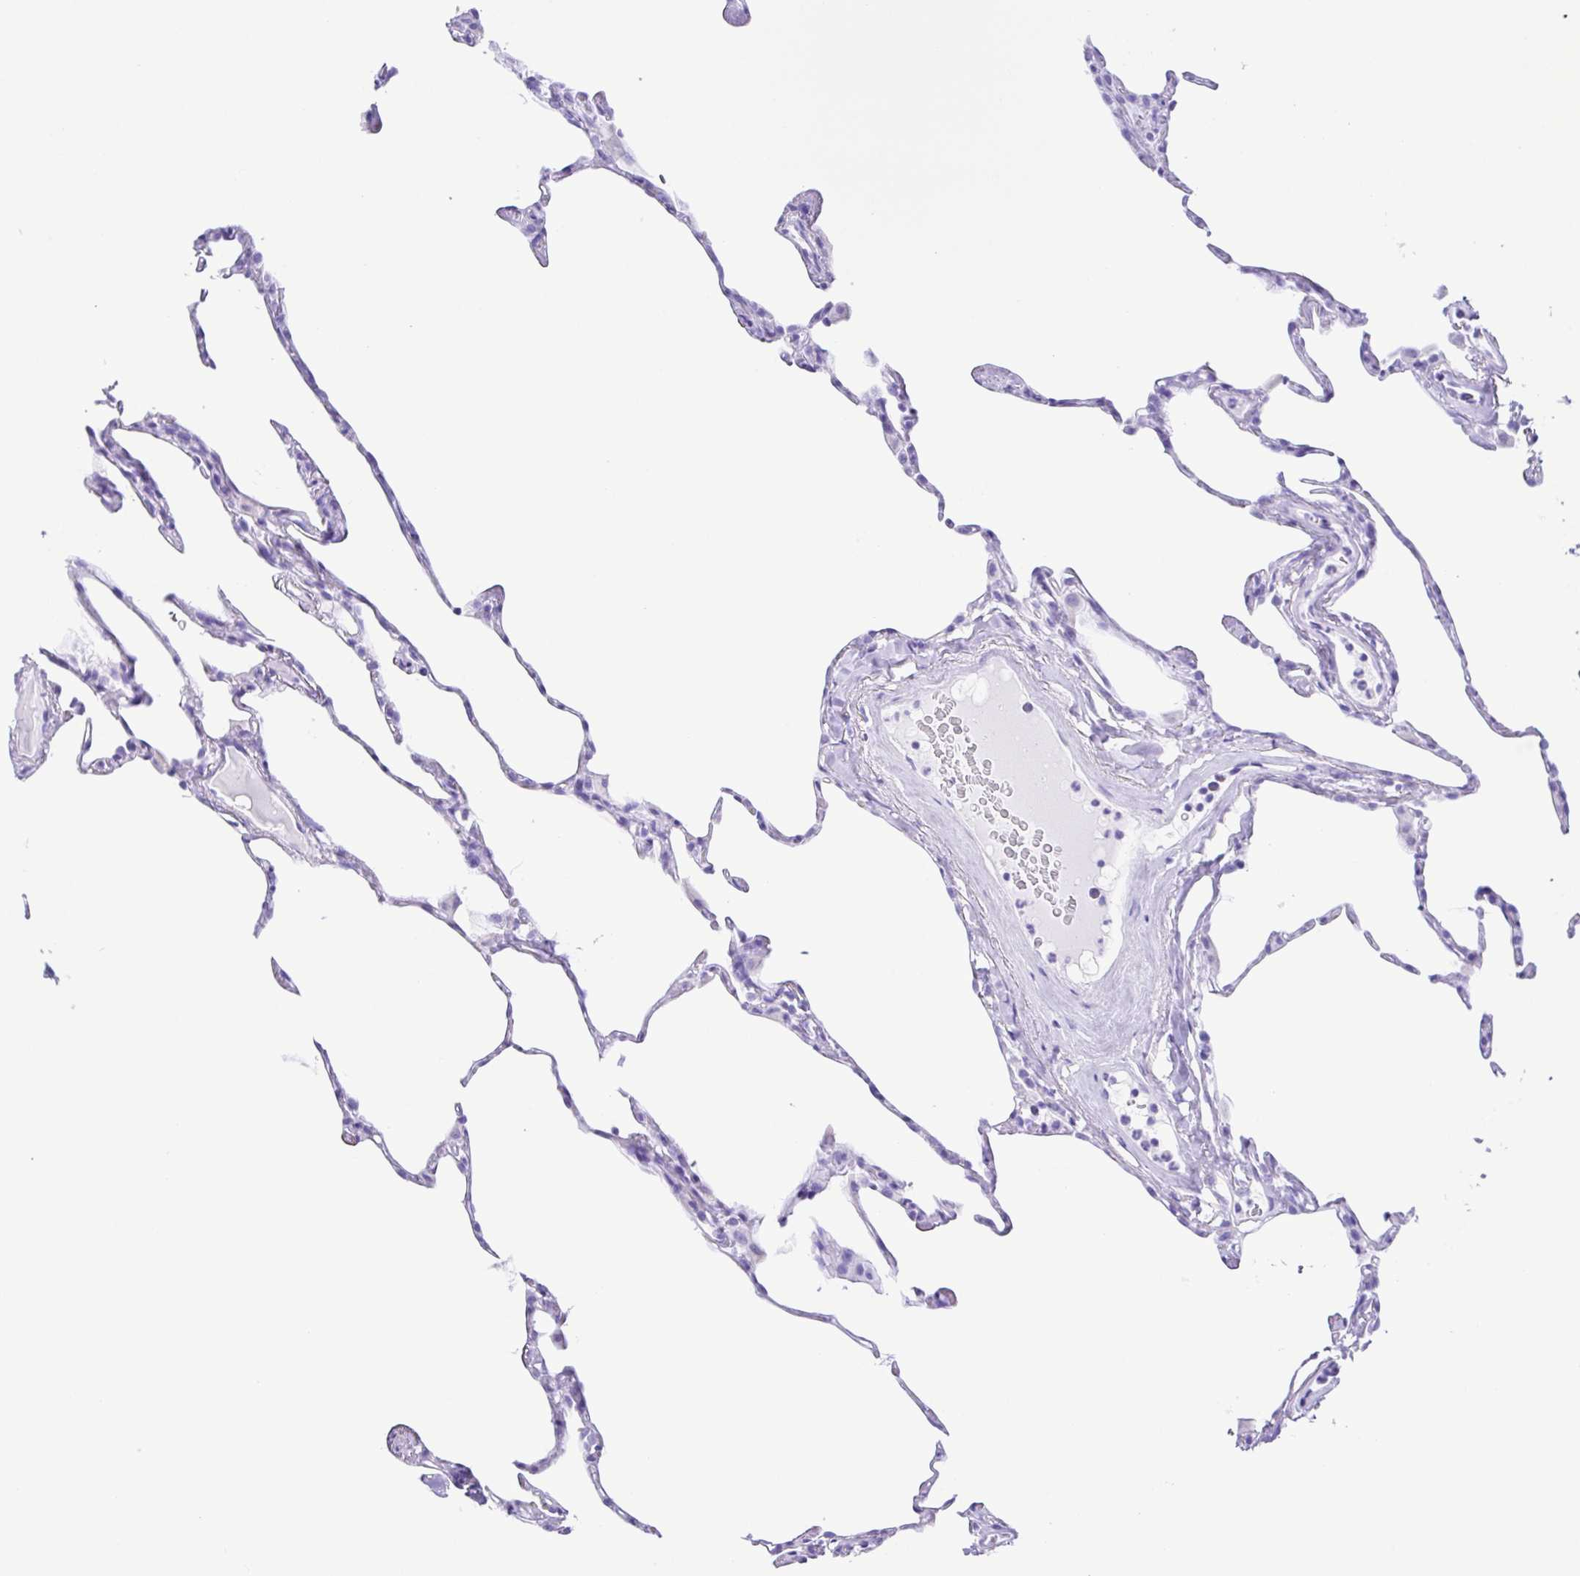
{"staining": {"intensity": "negative", "quantity": "none", "location": "none"}, "tissue": "lung", "cell_type": "Alveolar cells", "image_type": "normal", "snomed": [{"axis": "morphology", "description": "Normal tissue, NOS"}, {"axis": "topography", "description": "Lung"}], "caption": "Immunohistochemistry image of normal lung stained for a protein (brown), which exhibits no staining in alveolar cells.", "gene": "ERP27", "patient": {"sex": "male", "age": 65}}